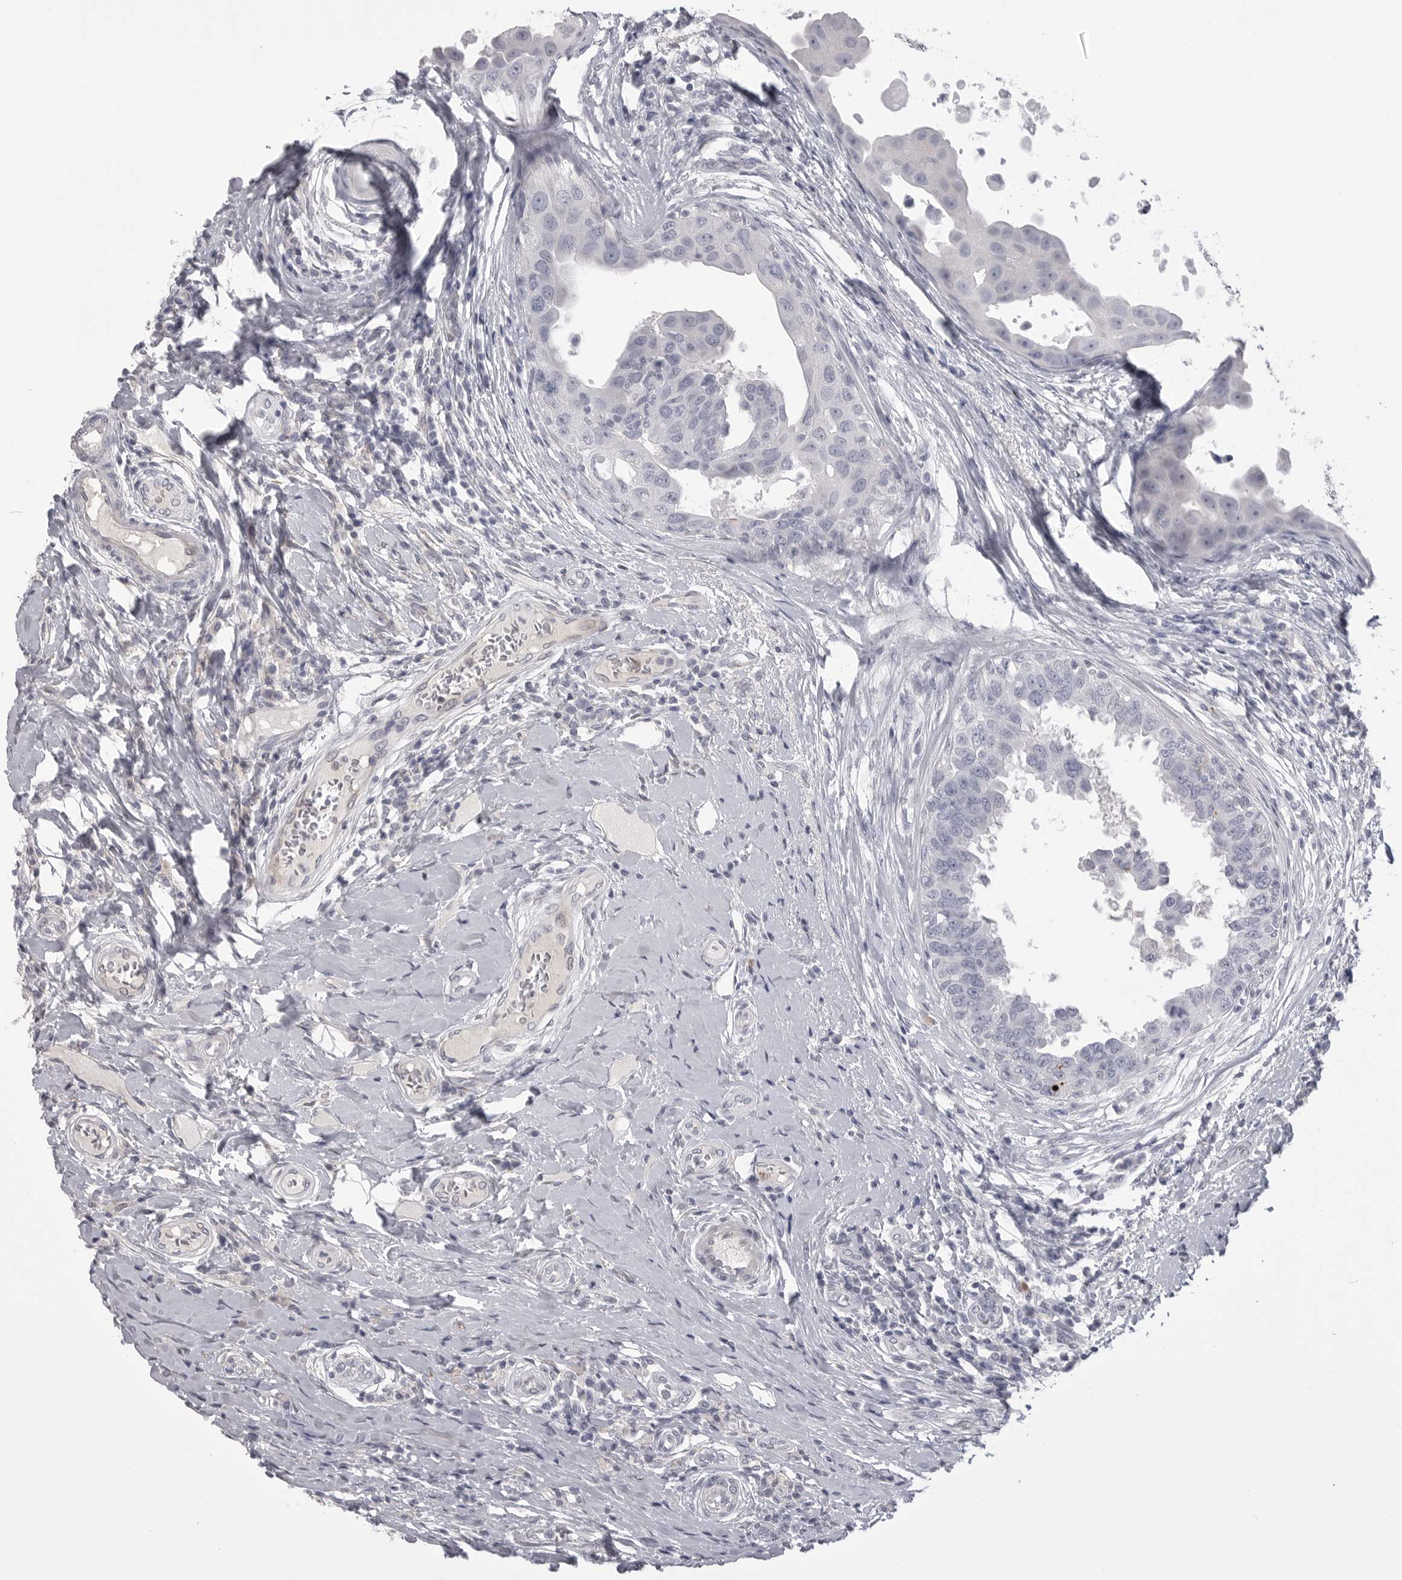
{"staining": {"intensity": "negative", "quantity": "none", "location": "none"}, "tissue": "breast cancer", "cell_type": "Tumor cells", "image_type": "cancer", "snomed": [{"axis": "morphology", "description": "Duct carcinoma"}, {"axis": "topography", "description": "Breast"}], "caption": "An image of human breast cancer (infiltrating ductal carcinoma) is negative for staining in tumor cells.", "gene": "SERPING1", "patient": {"sex": "female", "age": 27}}